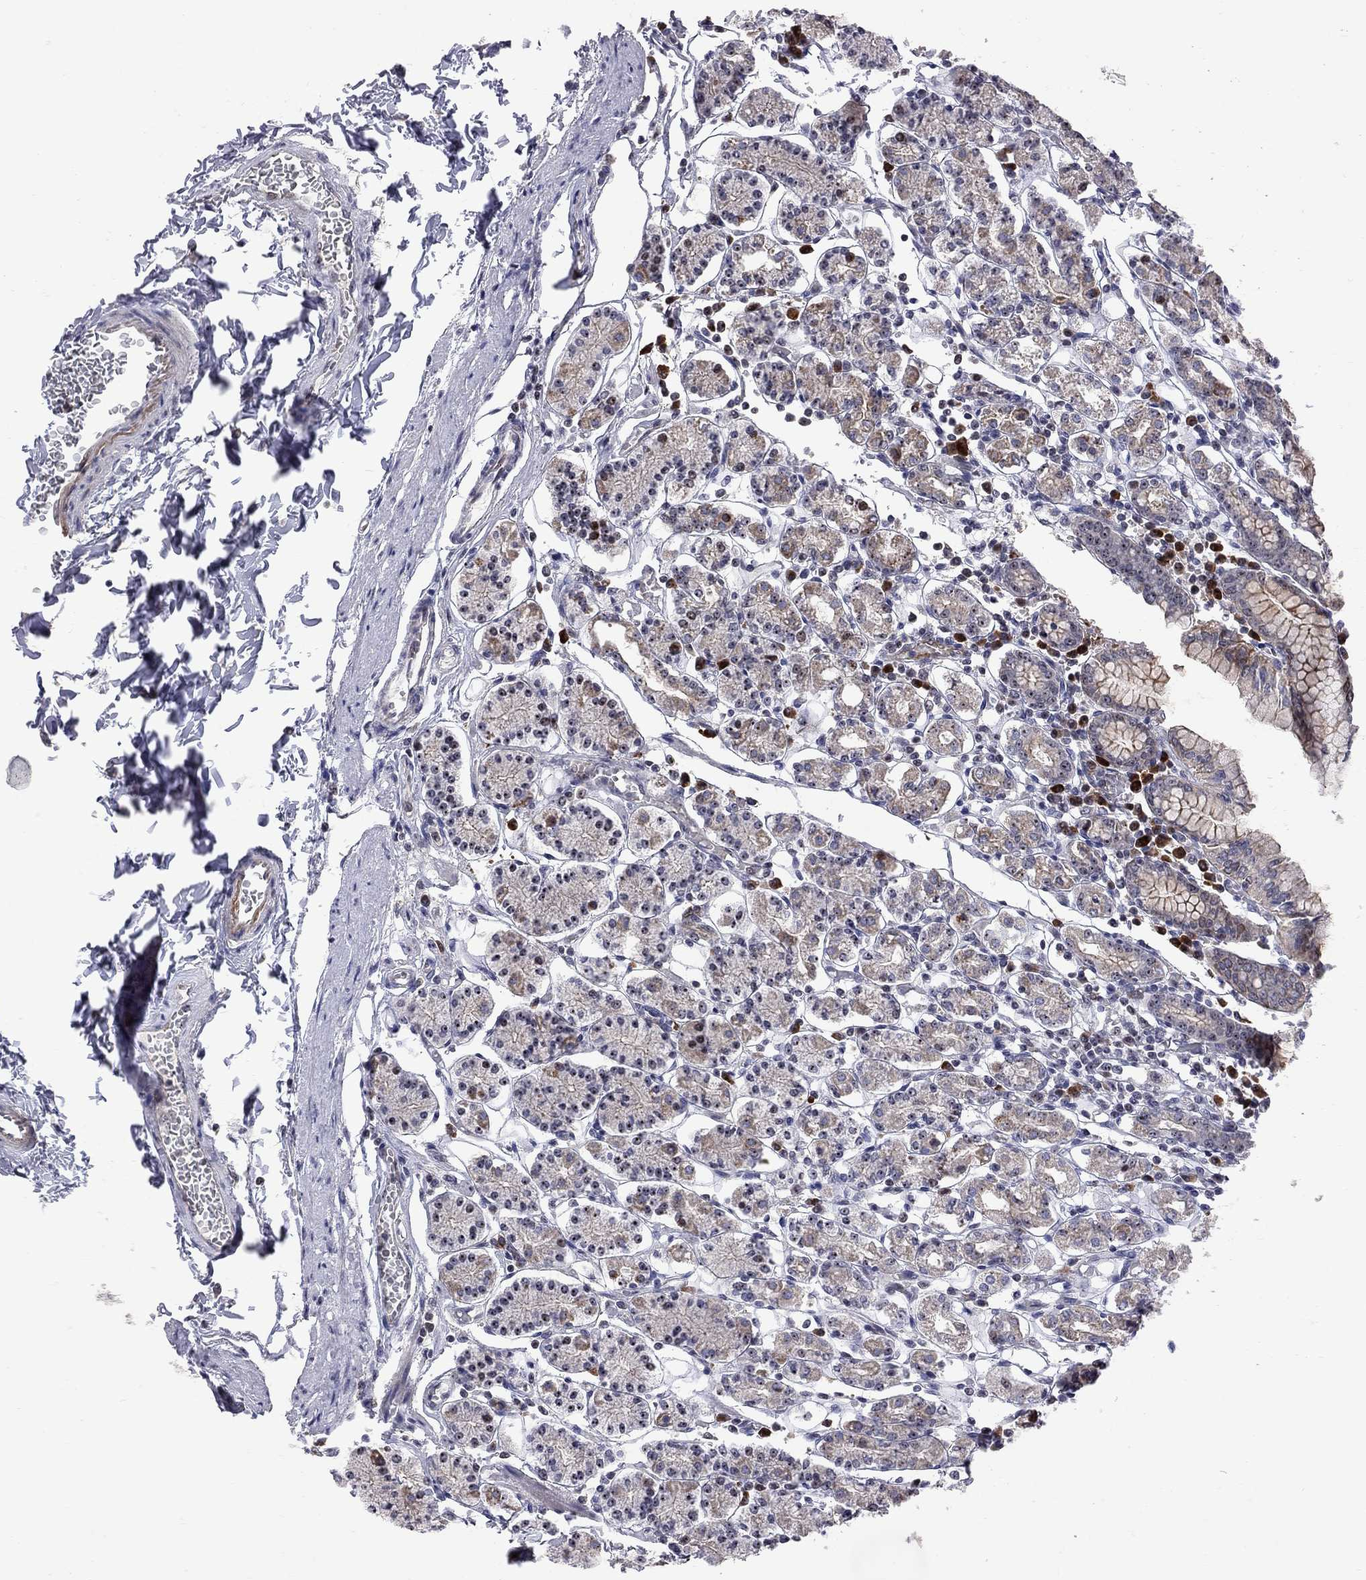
{"staining": {"intensity": "moderate", "quantity": ">75%", "location": "nuclear"}, "tissue": "stomach", "cell_type": "Glandular cells", "image_type": "normal", "snomed": [{"axis": "morphology", "description": "Normal tissue, NOS"}, {"axis": "topography", "description": "Stomach, upper"}, {"axis": "topography", "description": "Stomach"}], "caption": "Immunohistochemical staining of benign stomach shows moderate nuclear protein staining in approximately >75% of glandular cells. (brown staining indicates protein expression, while blue staining denotes nuclei).", "gene": "DHX33", "patient": {"sex": "male", "age": 62}}